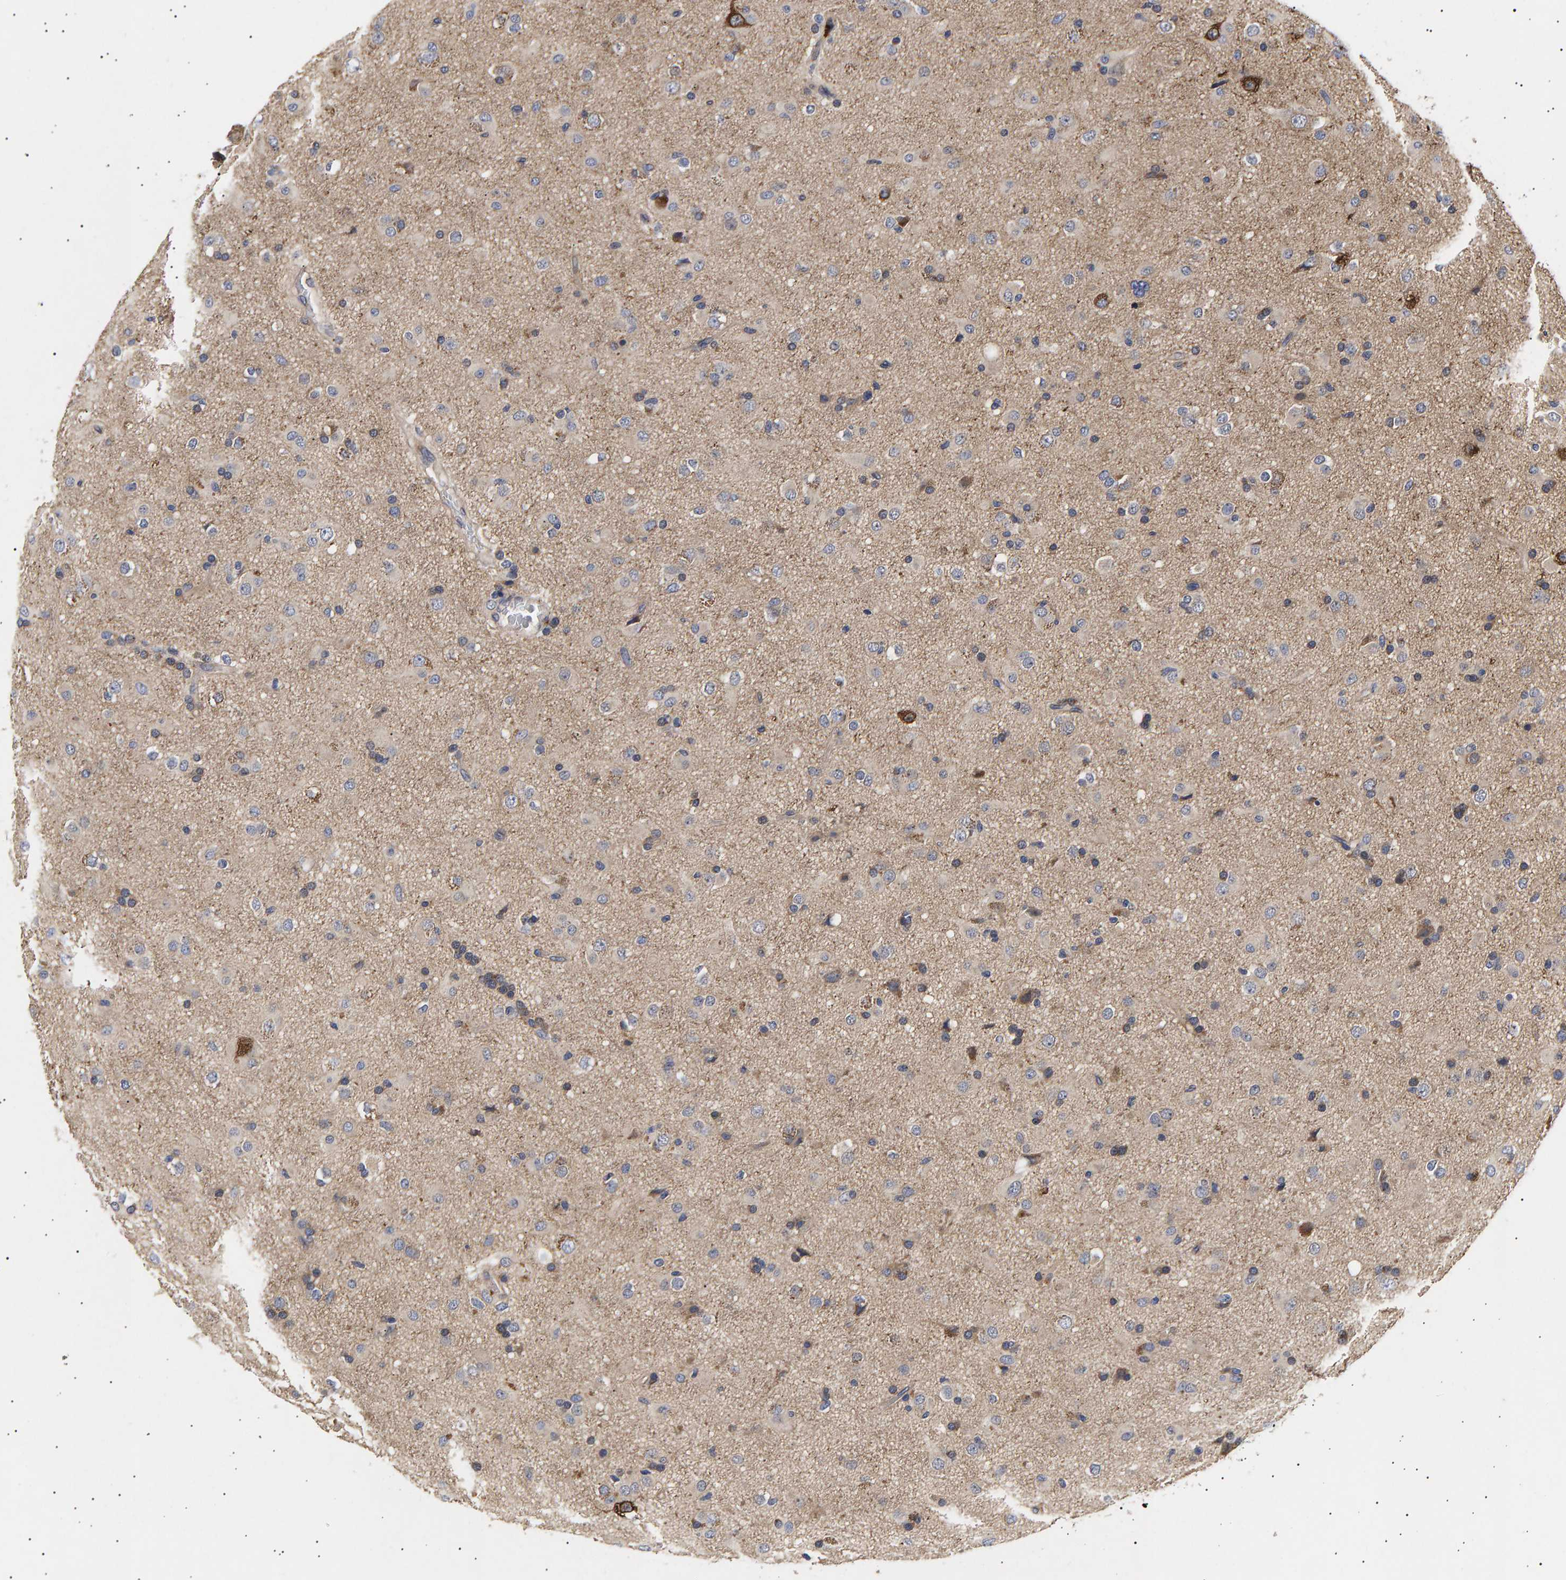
{"staining": {"intensity": "weak", "quantity": "<25%", "location": "cytoplasmic/membranous"}, "tissue": "glioma", "cell_type": "Tumor cells", "image_type": "cancer", "snomed": [{"axis": "morphology", "description": "Glioma, malignant, Low grade"}, {"axis": "topography", "description": "Brain"}], "caption": "Immunohistochemical staining of human glioma demonstrates no significant staining in tumor cells. (Brightfield microscopy of DAB immunohistochemistry at high magnification).", "gene": "ANKRD40", "patient": {"sex": "male", "age": 65}}